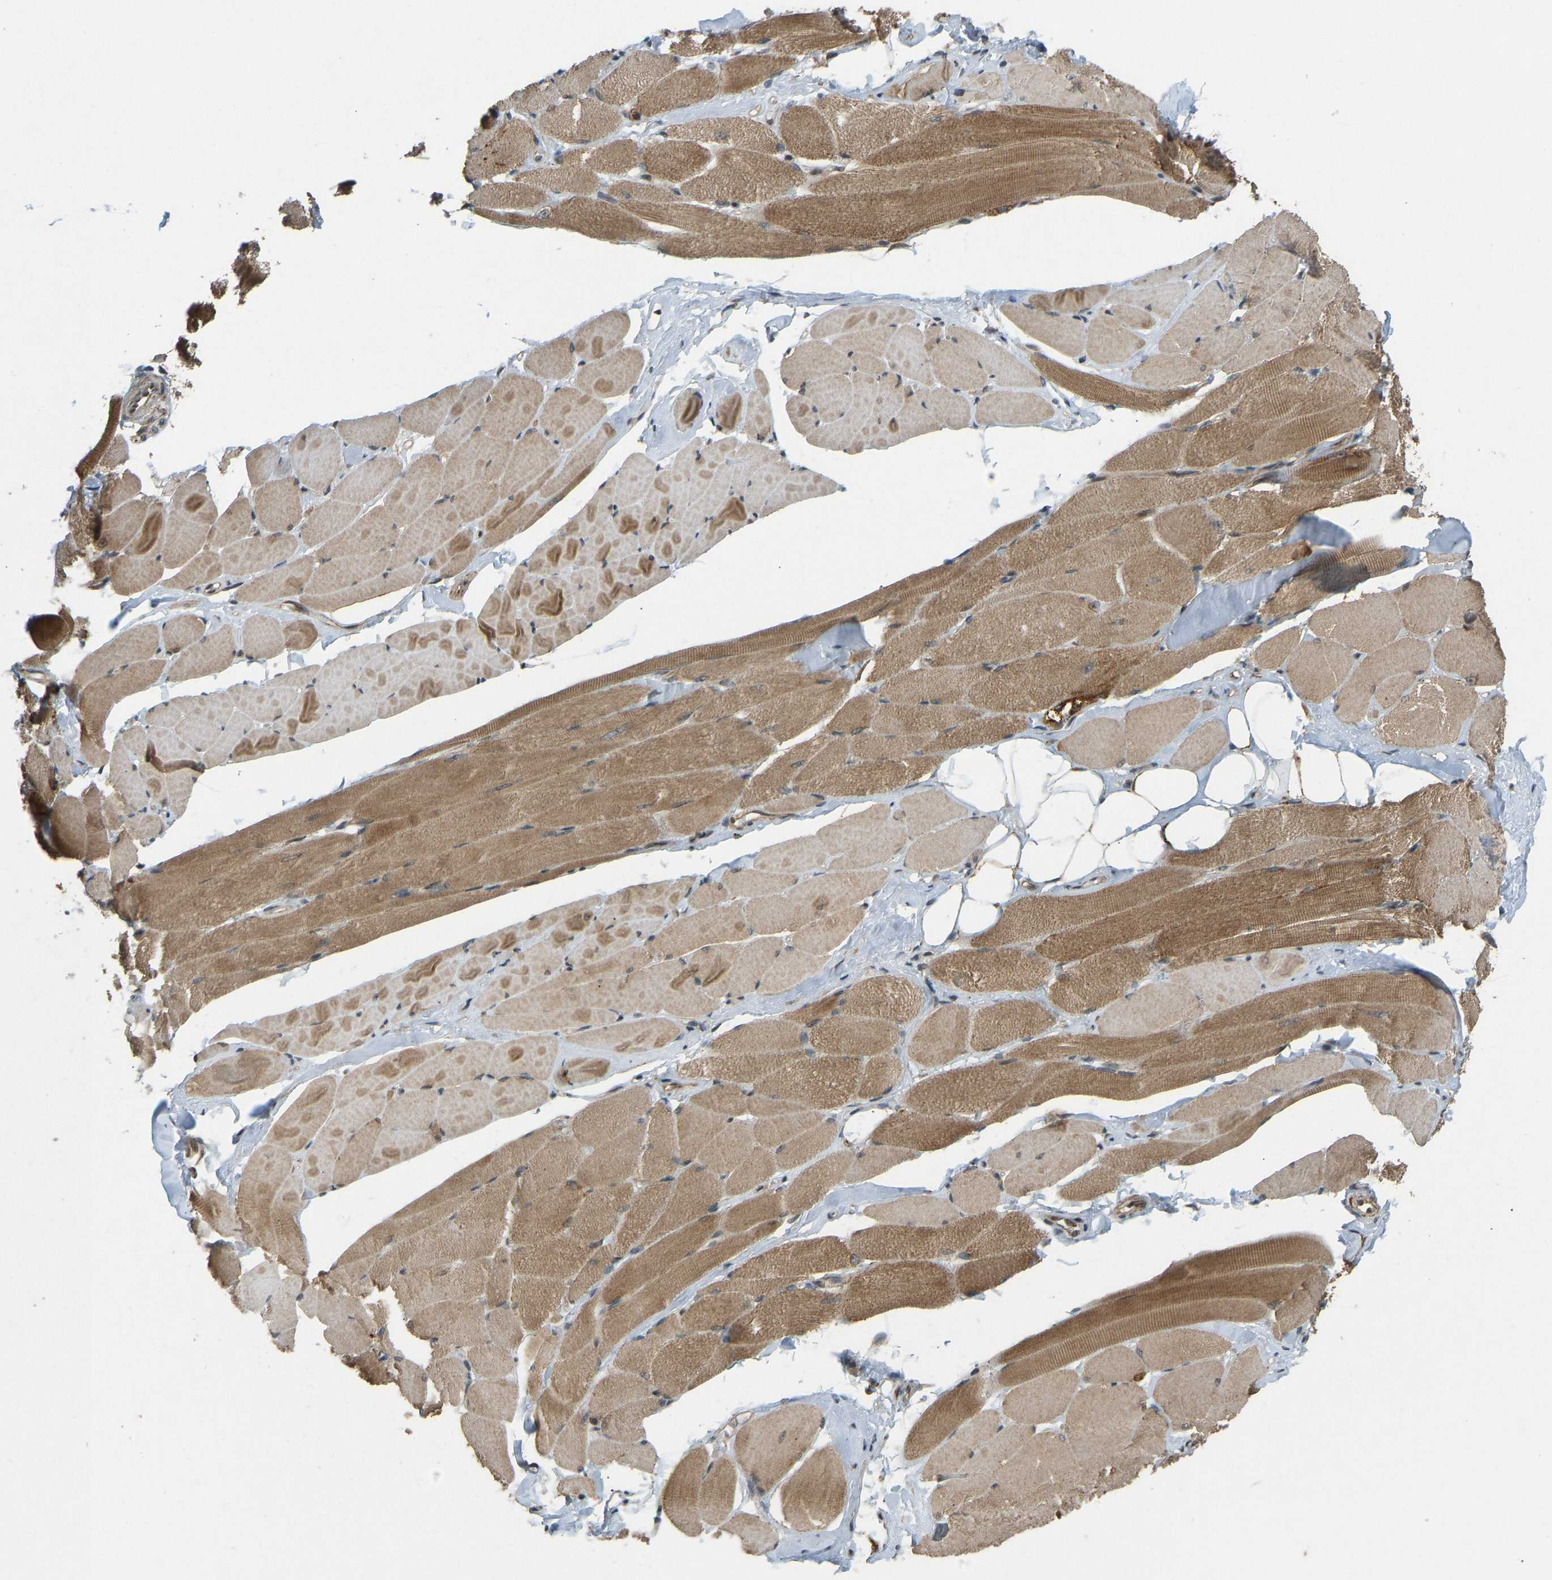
{"staining": {"intensity": "moderate", "quantity": ">75%", "location": "cytoplasmic/membranous"}, "tissue": "skeletal muscle", "cell_type": "Myocytes", "image_type": "normal", "snomed": [{"axis": "morphology", "description": "Normal tissue, NOS"}, {"axis": "topography", "description": "Skeletal muscle"}, {"axis": "topography", "description": "Peripheral nerve tissue"}], "caption": "Myocytes reveal medium levels of moderate cytoplasmic/membranous staining in about >75% of cells in unremarkable skeletal muscle.", "gene": "ACADS", "patient": {"sex": "female", "age": 84}}